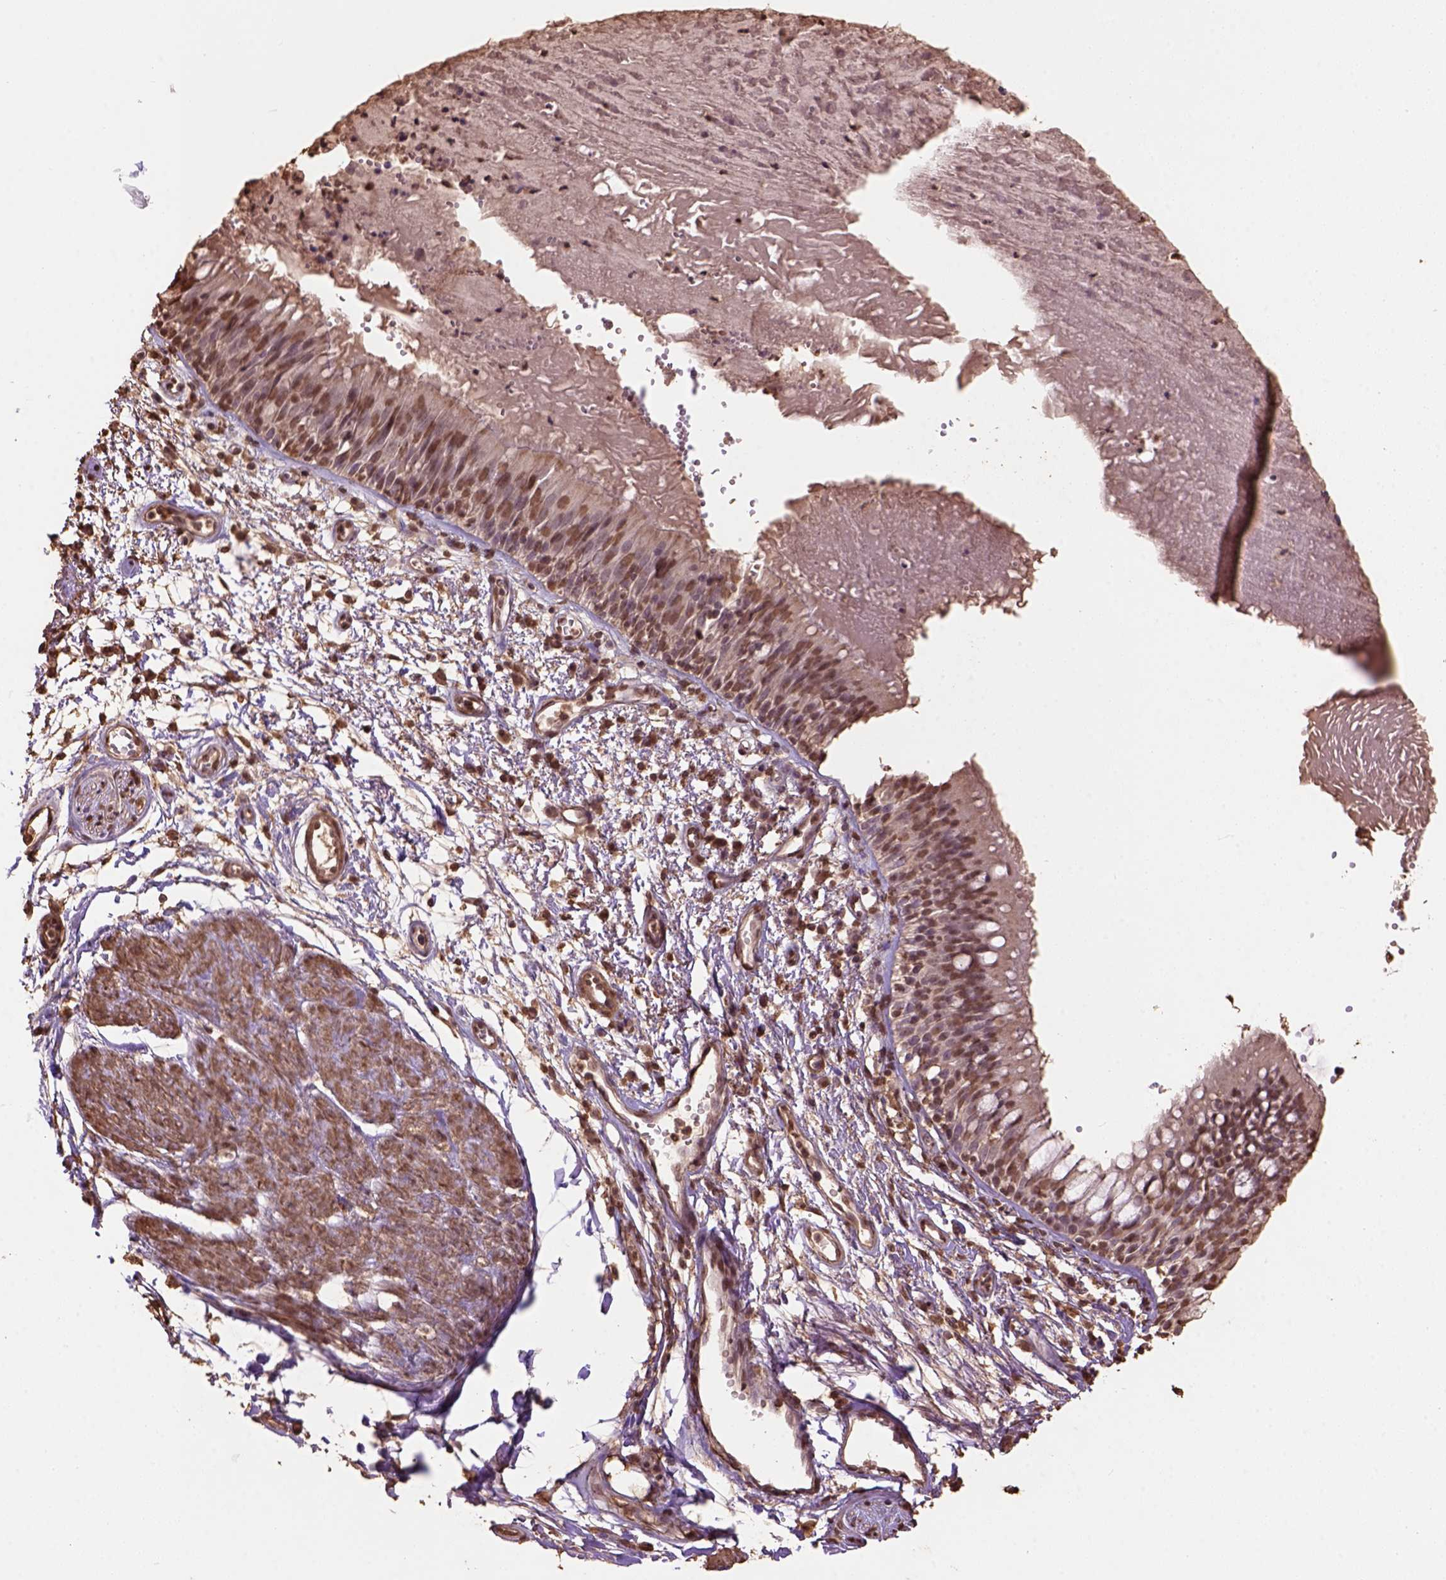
{"staining": {"intensity": "moderate", "quantity": ">75%", "location": "nuclear"}, "tissue": "bronchus", "cell_type": "Respiratory epithelial cells", "image_type": "normal", "snomed": [{"axis": "morphology", "description": "Normal tissue, NOS"}, {"axis": "morphology", "description": "Squamous cell carcinoma, NOS"}, {"axis": "topography", "description": "Cartilage tissue"}, {"axis": "topography", "description": "Bronchus"}, {"axis": "topography", "description": "Lung"}], "caption": "High-power microscopy captured an immunohistochemistry (IHC) histopathology image of normal bronchus, revealing moderate nuclear positivity in approximately >75% of respiratory epithelial cells.", "gene": "CSTF2T", "patient": {"sex": "male", "age": 66}}